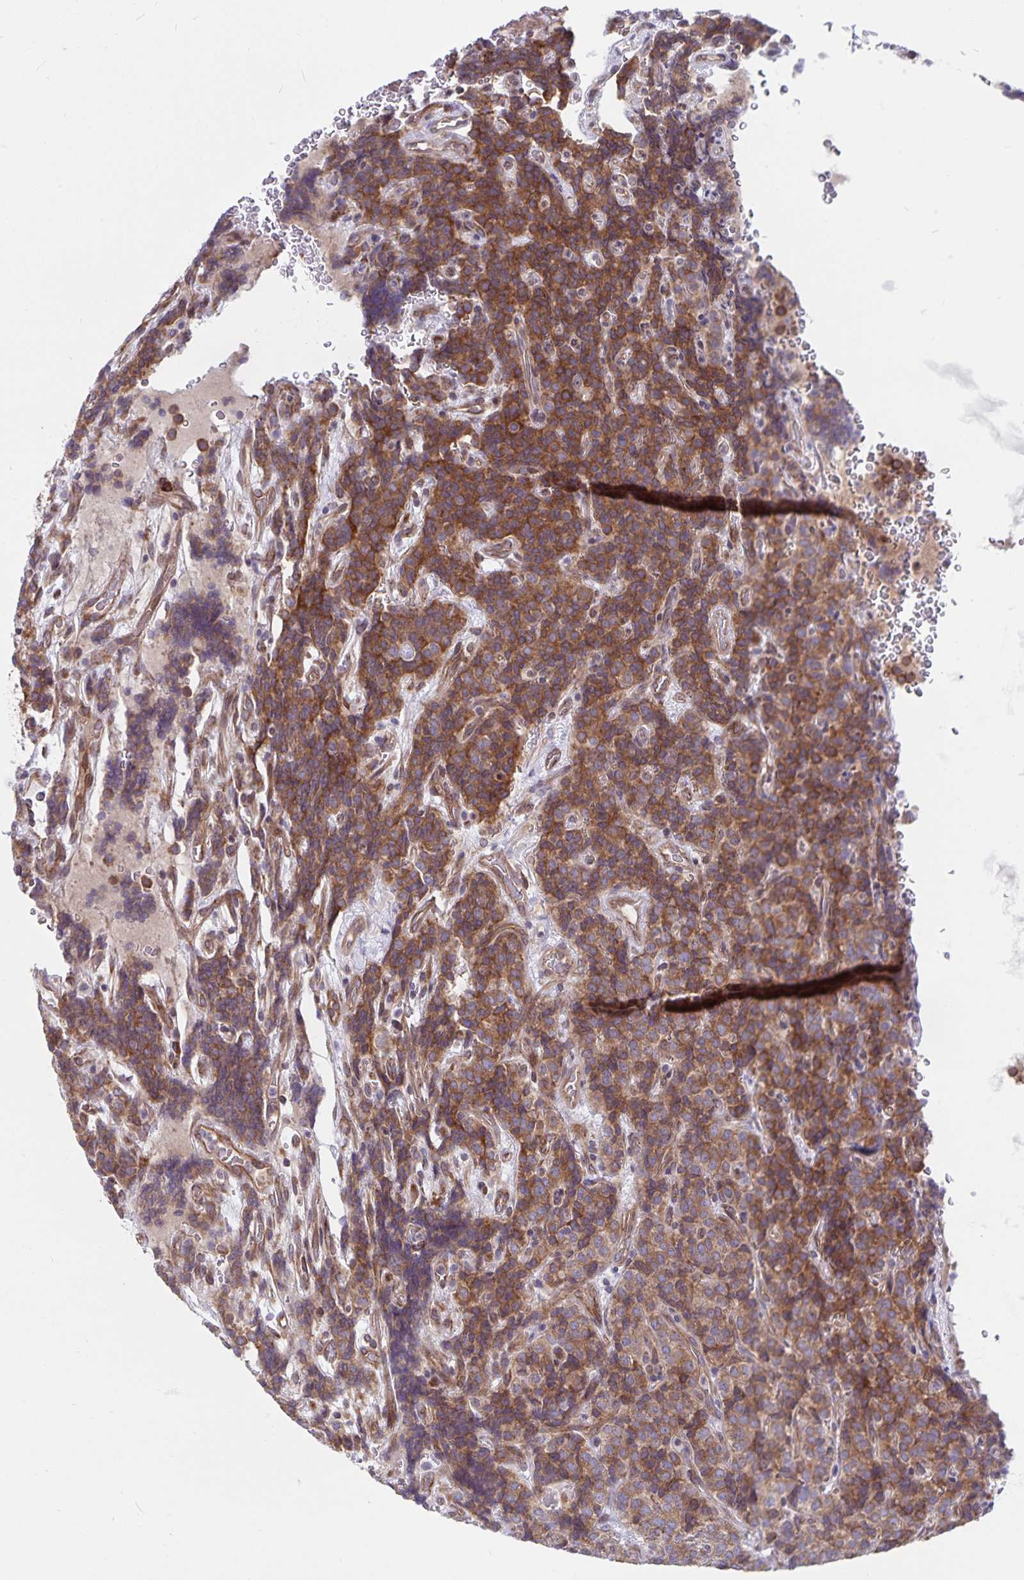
{"staining": {"intensity": "moderate", "quantity": ">75%", "location": "cytoplasmic/membranous"}, "tissue": "carcinoid", "cell_type": "Tumor cells", "image_type": "cancer", "snomed": [{"axis": "morphology", "description": "Carcinoid, malignant, NOS"}, {"axis": "topography", "description": "Pancreas"}], "caption": "A micrograph of human carcinoid stained for a protein displays moderate cytoplasmic/membranous brown staining in tumor cells.", "gene": "SEC62", "patient": {"sex": "male", "age": 36}}